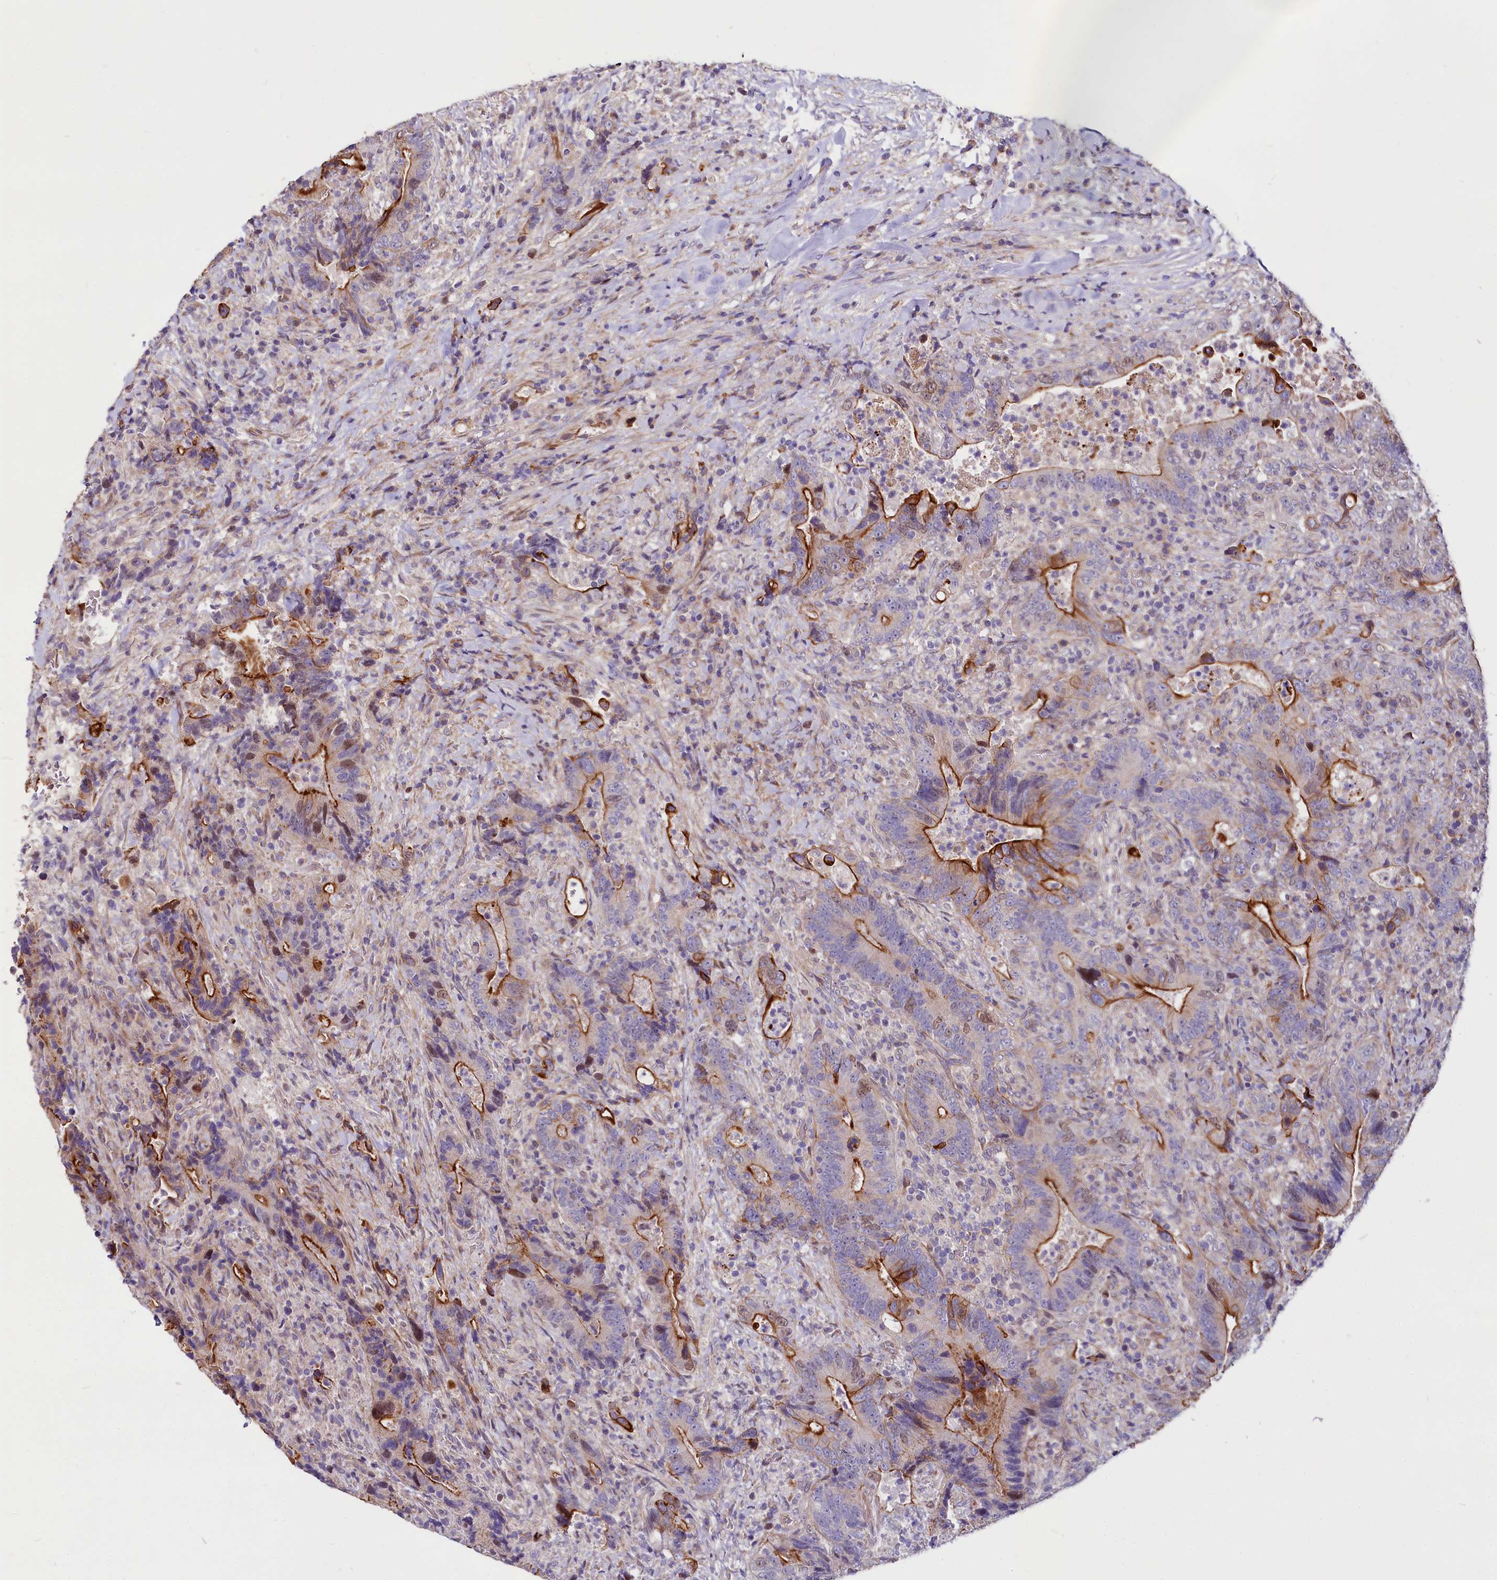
{"staining": {"intensity": "strong", "quantity": "25%-75%", "location": "cytoplasmic/membranous"}, "tissue": "colorectal cancer", "cell_type": "Tumor cells", "image_type": "cancer", "snomed": [{"axis": "morphology", "description": "Adenocarcinoma, NOS"}, {"axis": "topography", "description": "Colon"}], "caption": "Human colorectal cancer stained for a protein (brown) reveals strong cytoplasmic/membranous positive positivity in about 25%-75% of tumor cells.", "gene": "WNT8A", "patient": {"sex": "female", "age": 75}}